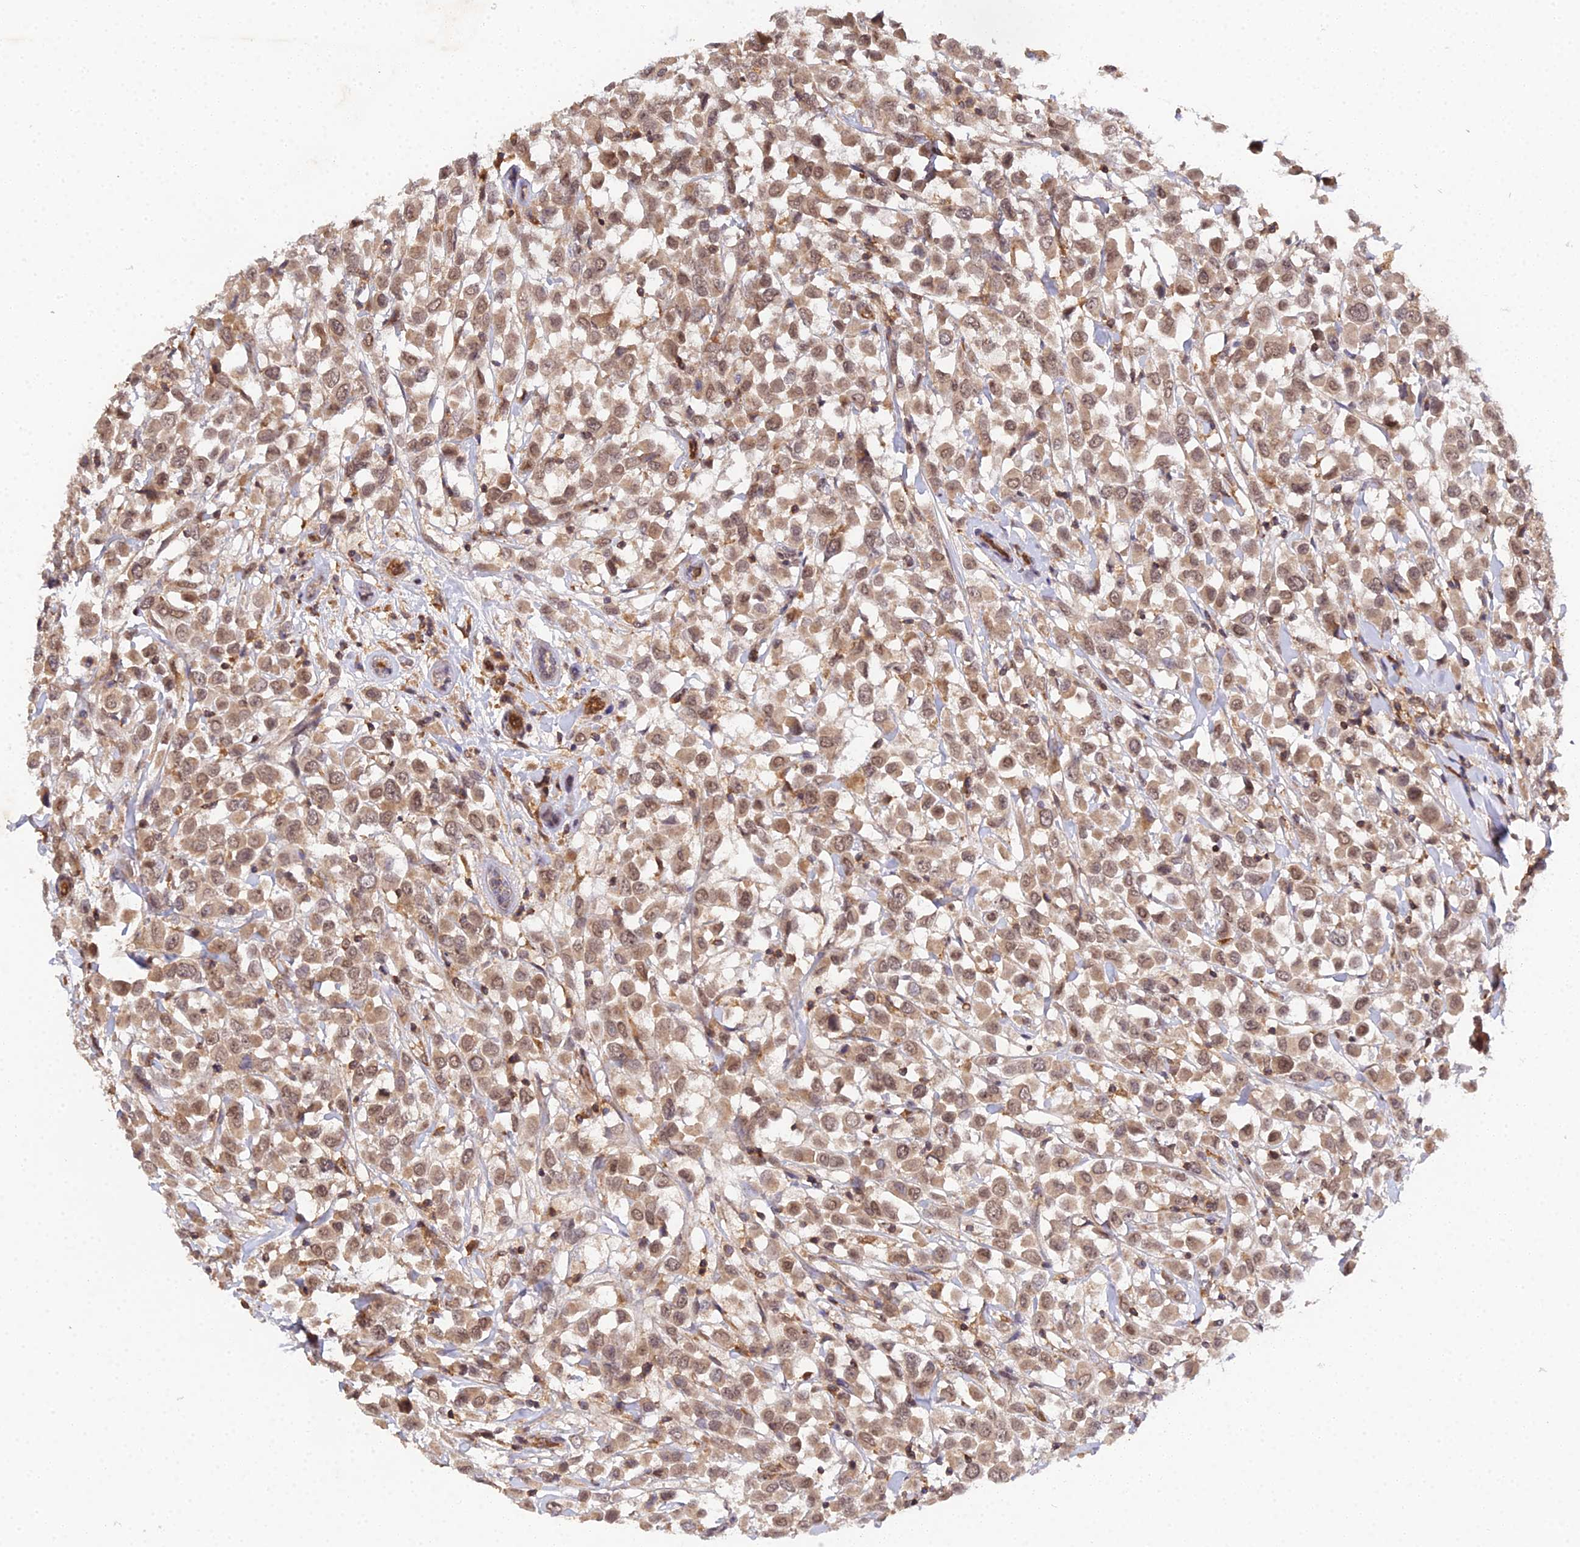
{"staining": {"intensity": "moderate", "quantity": ">75%", "location": "cytoplasmic/membranous,nuclear"}, "tissue": "breast cancer", "cell_type": "Tumor cells", "image_type": "cancer", "snomed": [{"axis": "morphology", "description": "Duct carcinoma"}, {"axis": "topography", "description": "Breast"}], "caption": "Brown immunohistochemical staining in human infiltrating ductal carcinoma (breast) exhibits moderate cytoplasmic/membranous and nuclear expression in about >75% of tumor cells.", "gene": "TPRX1", "patient": {"sex": "female", "age": 61}}